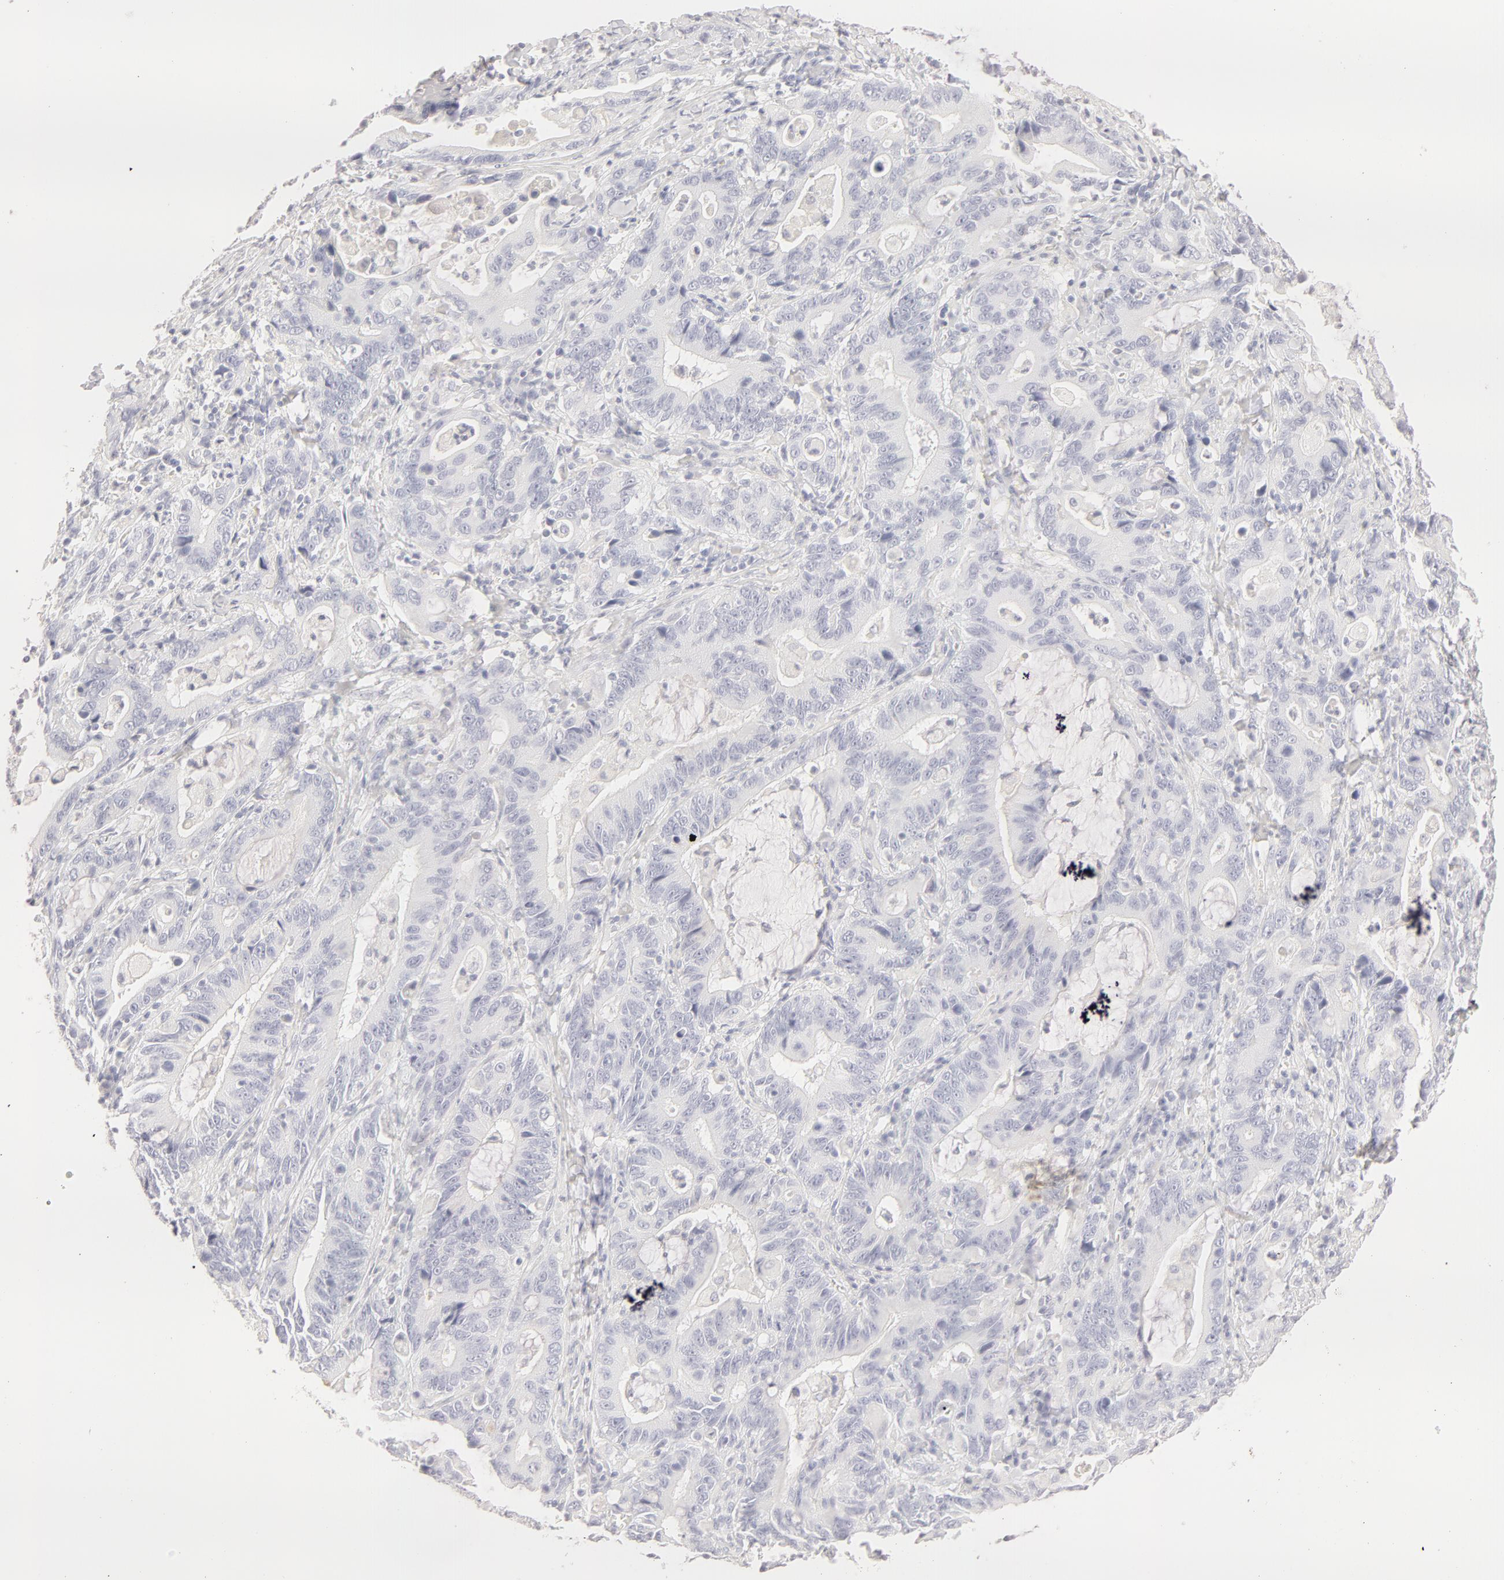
{"staining": {"intensity": "negative", "quantity": "none", "location": "none"}, "tissue": "stomach cancer", "cell_type": "Tumor cells", "image_type": "cancer", "snomed": [{"axis": "morphology", "description": "Adenocarcinoma, NOS"}, {"axis": "topography", "description": "Stomach, upper"}], "caption": "Immunohistochemistry photomicrograph of adenocarcinoma (stomach) stained for a protein (brown), which displays no expression in tumor cells.", "gene": "LGALS7B", "patient": {"sex": "male", "age": 63}}